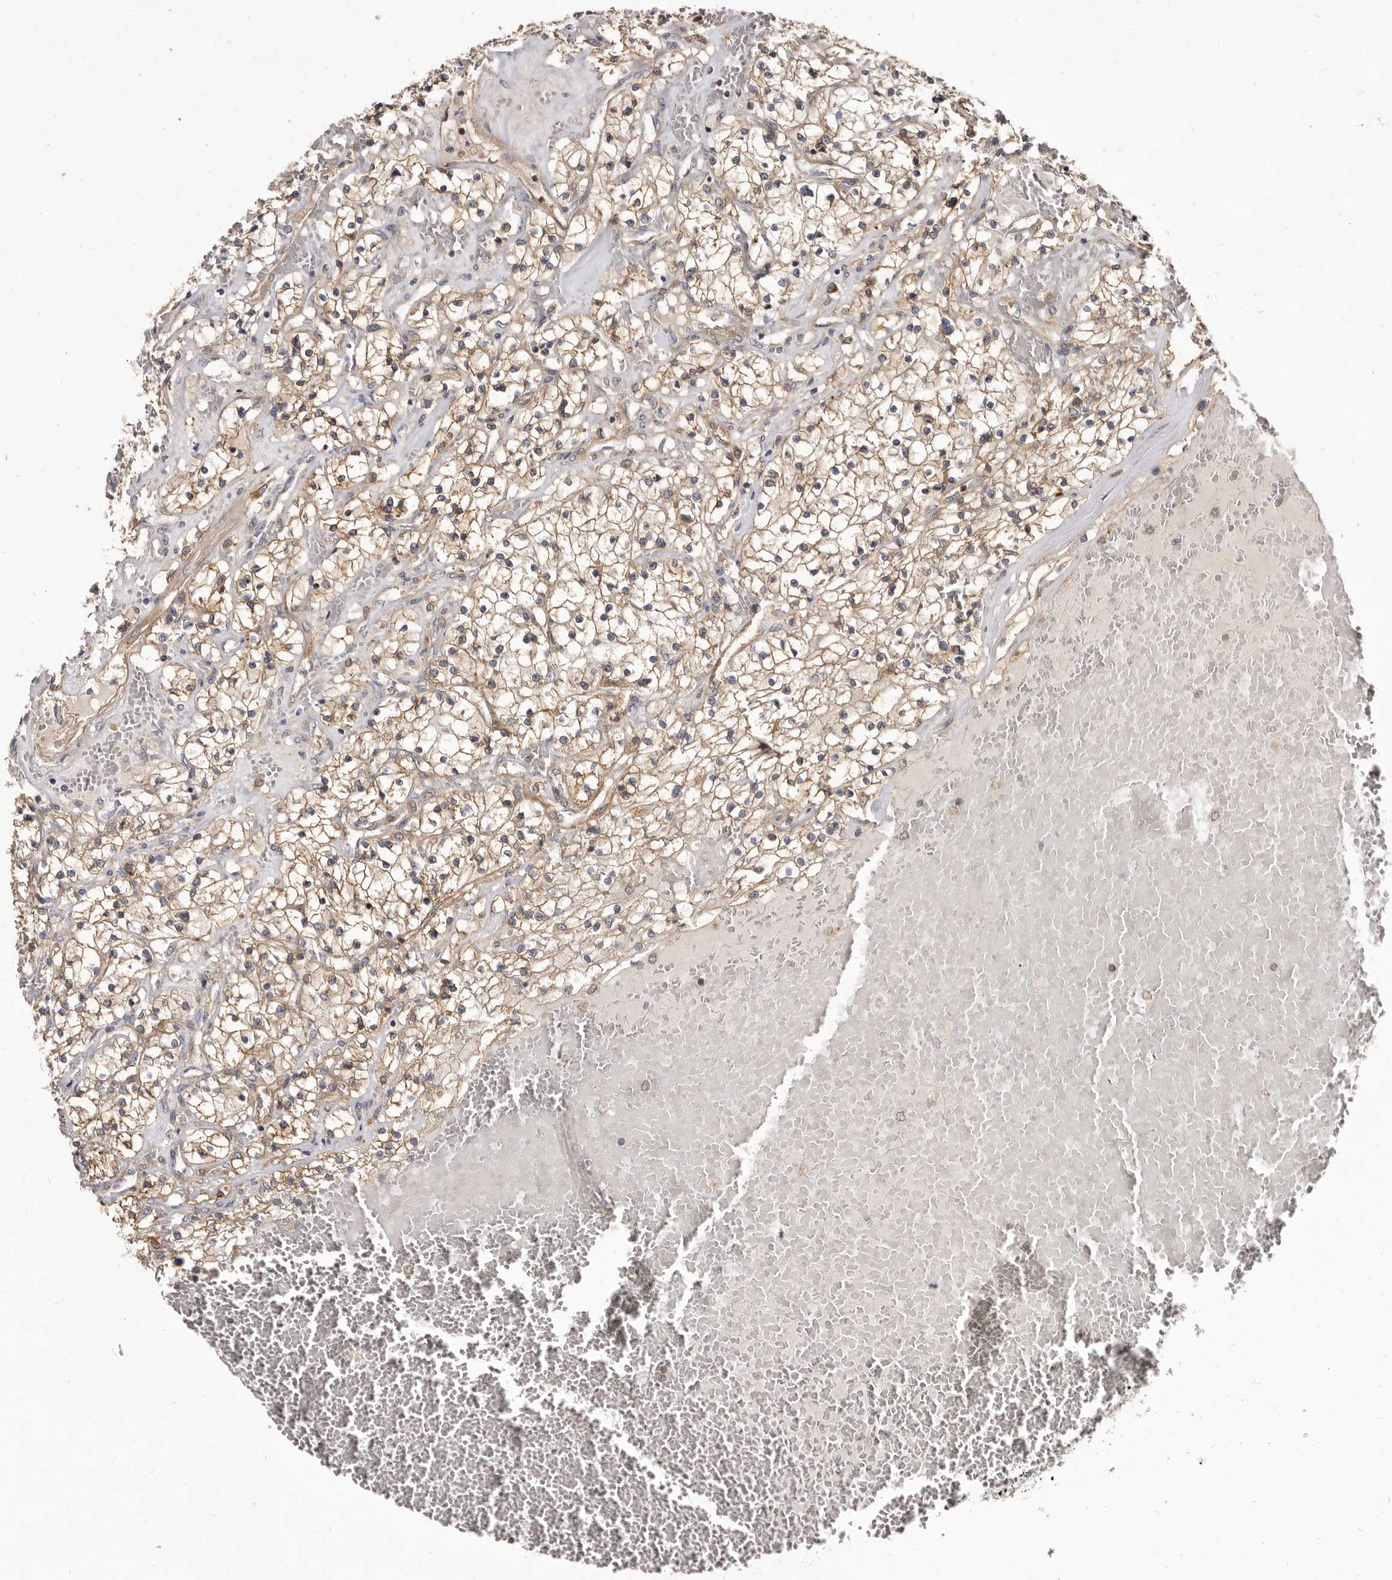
{"staining": {"intensity": "weak", "quantity": ">75%", "location": "cytoplasmic/membranous"}, "tissue": "renal cancer", "cell_type": "Tumor cells", "image_type": "cancer", "snomed": [{"axis": "morphology", "description": "Normal tissue, NOS"}, {"axis": "morphology", "description": "Adenocarcinoma, NOS"}, {"axis": "topography", "description": "Kidney"}], "caption": "The image demonstrates staining of renal cancer (adenocarcinoma), revealing weak cytoplasmic/membranous protein expression (brown color) within tumor cells. Using DAB (brown) and hematoxylin (blue) stains, captured at high magnification using brightfield microscopy.", "gene": "ADAMTS20", "patient": {"sex": "male", "age": 68}}